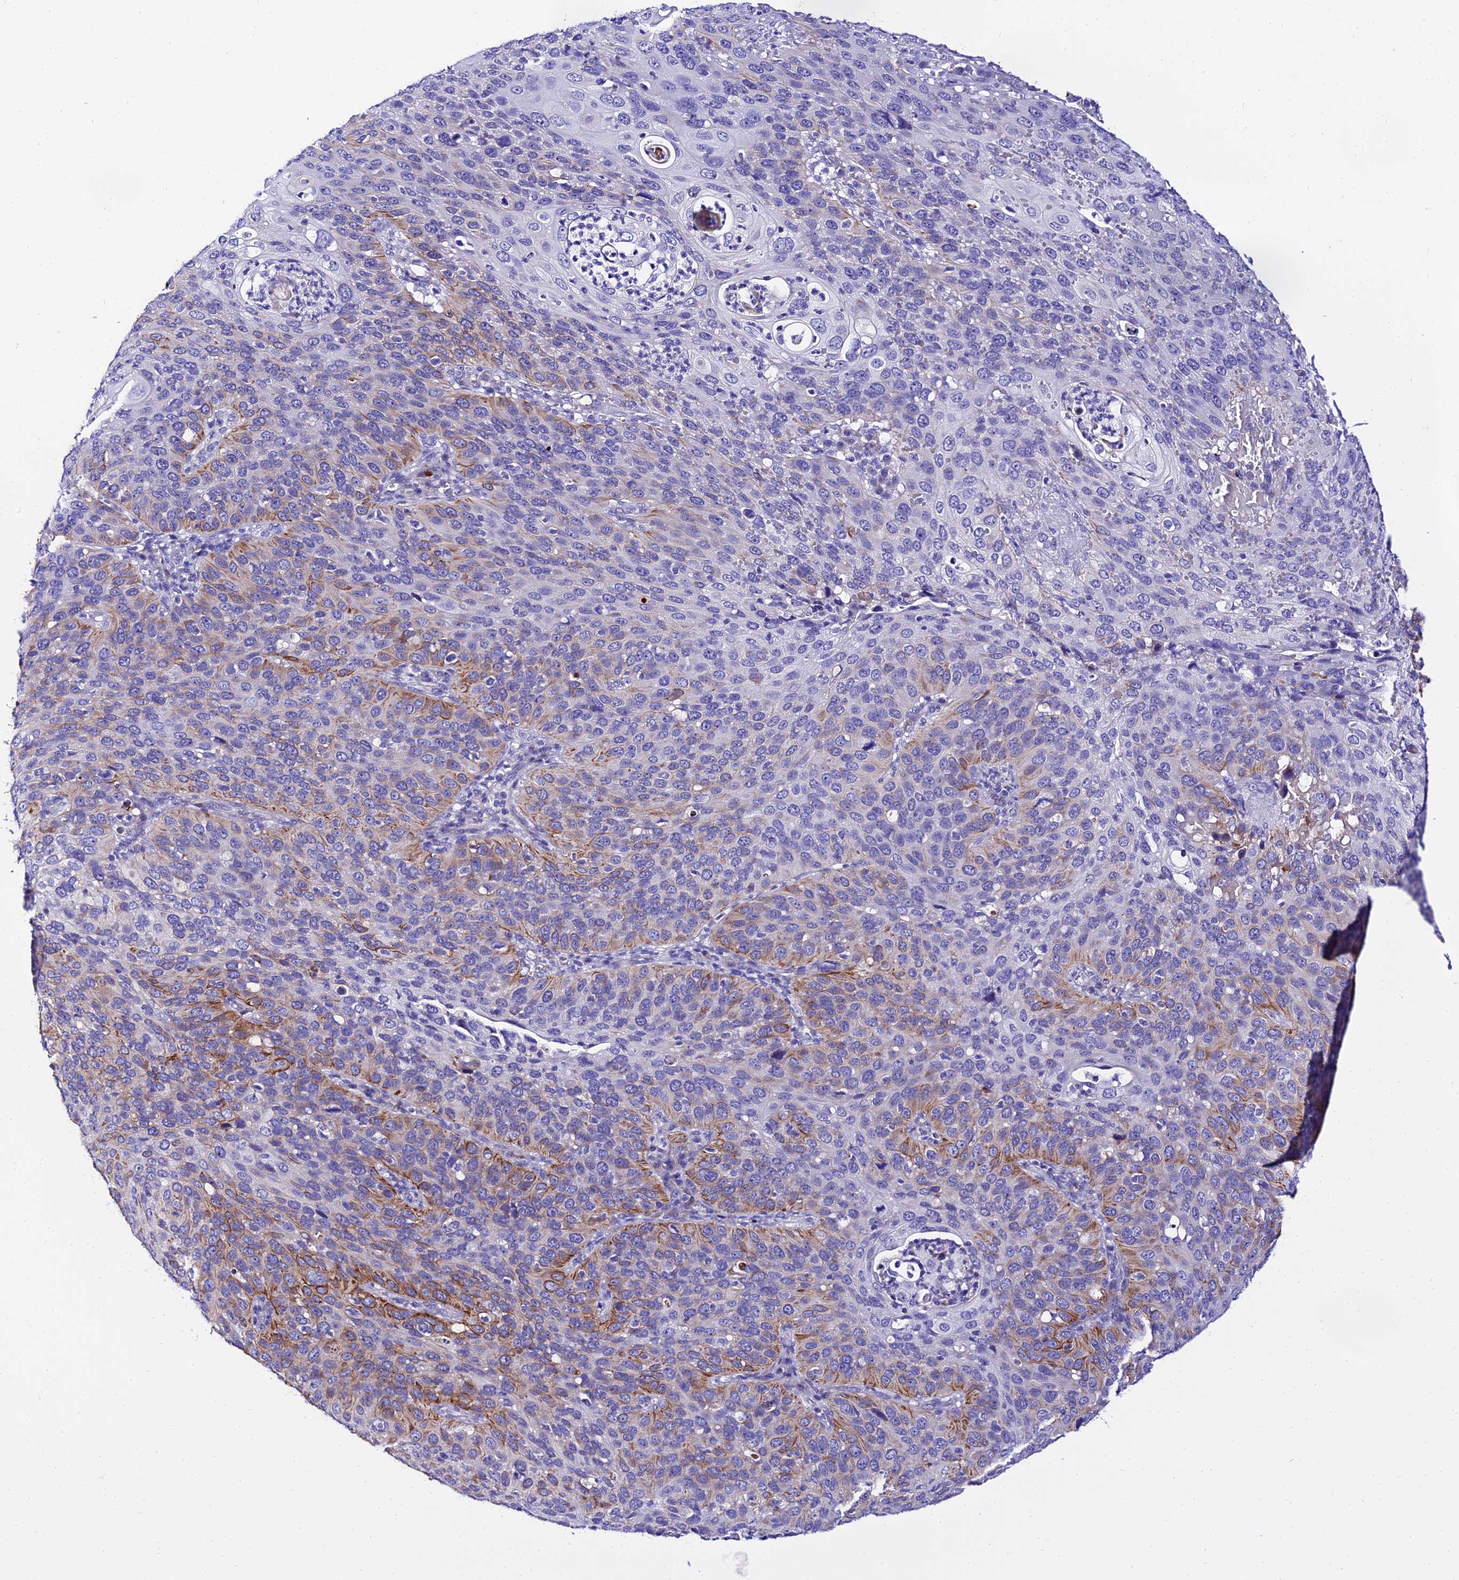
{"staining": {"intensity": "moderate", "quantity": "25%-75%", "location": "cytoplasmic/membranous"}, "tissue": "cervical cancer", "cell_type": "Tumor cells", "image_type": "cancer", "snomed": [{"axis": "morphology", "description": "Squamous cell carcinoma, NOS"}, {"axis": "topography", "description": "Cervix"}], "caption": "High-power microscopy captured an immunohistochemistry micrograph of cervical cancer, revealing moderate cytoplasmic/membranous expression in approximately 25%-75% of tumor cells. The protein is stained brown, and the nuclei are stained in blue (DAB IHC with brightfield microscopy, high magnification).", "gene": "DEFB106A", "patient": {"sex": "female", "age": 36}}